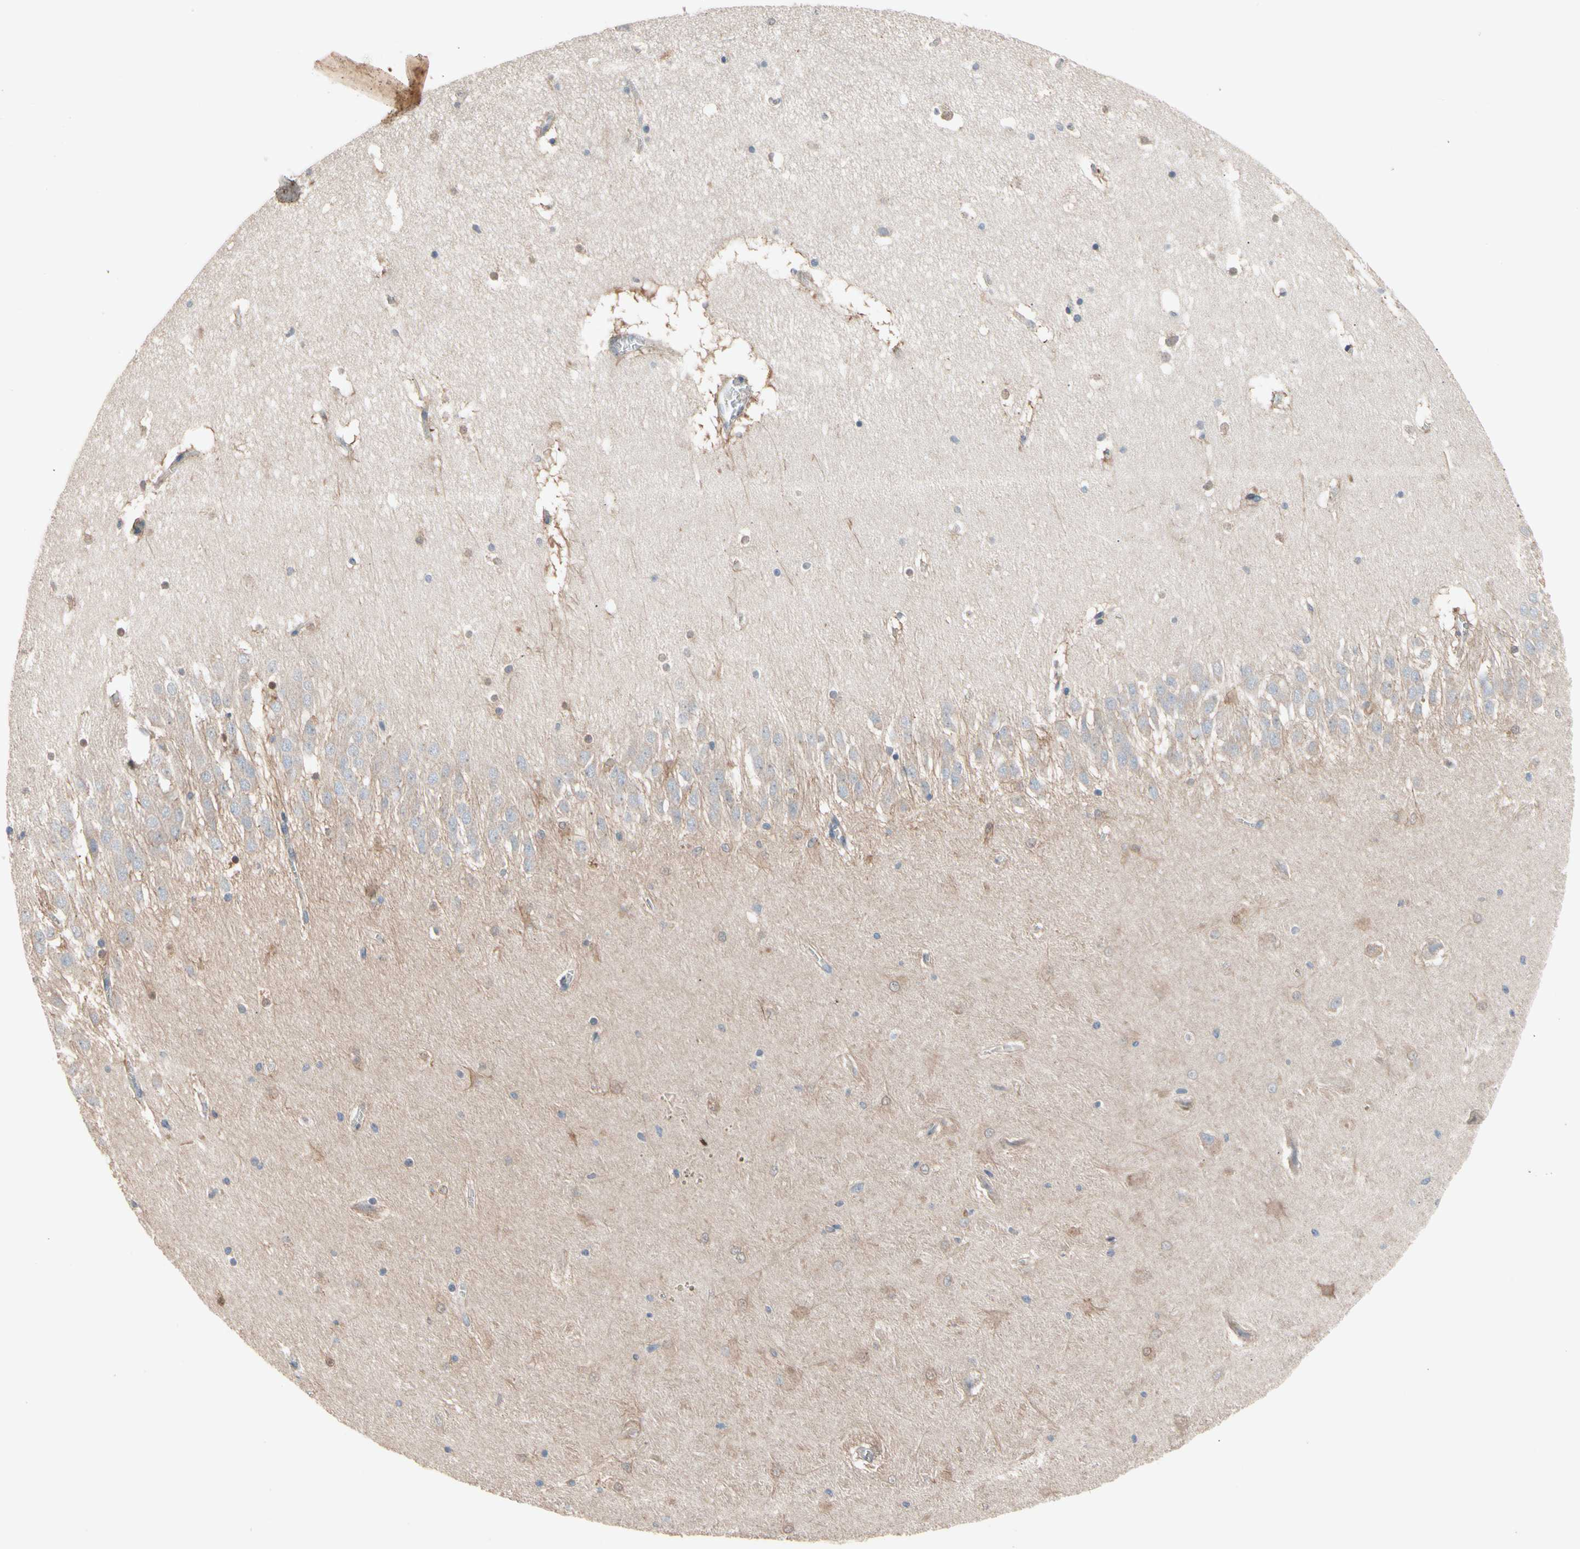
{"staining": {"intensity": "negative", "quantity": "none", "location": "none"}, "tissue": "hippocampus", "cell_type": "Glial cells", "image_type": "normal", "snomed": [{"axis": "morphology", "description": "Normal tissue, NOS"}, {"axis": "topography", "description": "Hippocampus"}], "caption": "Histopathology image shows no significant protein staining in glial cells of benign hippocampus.", "gene": "PRDX4", "patient": {"sex": "male", "age": 45}}